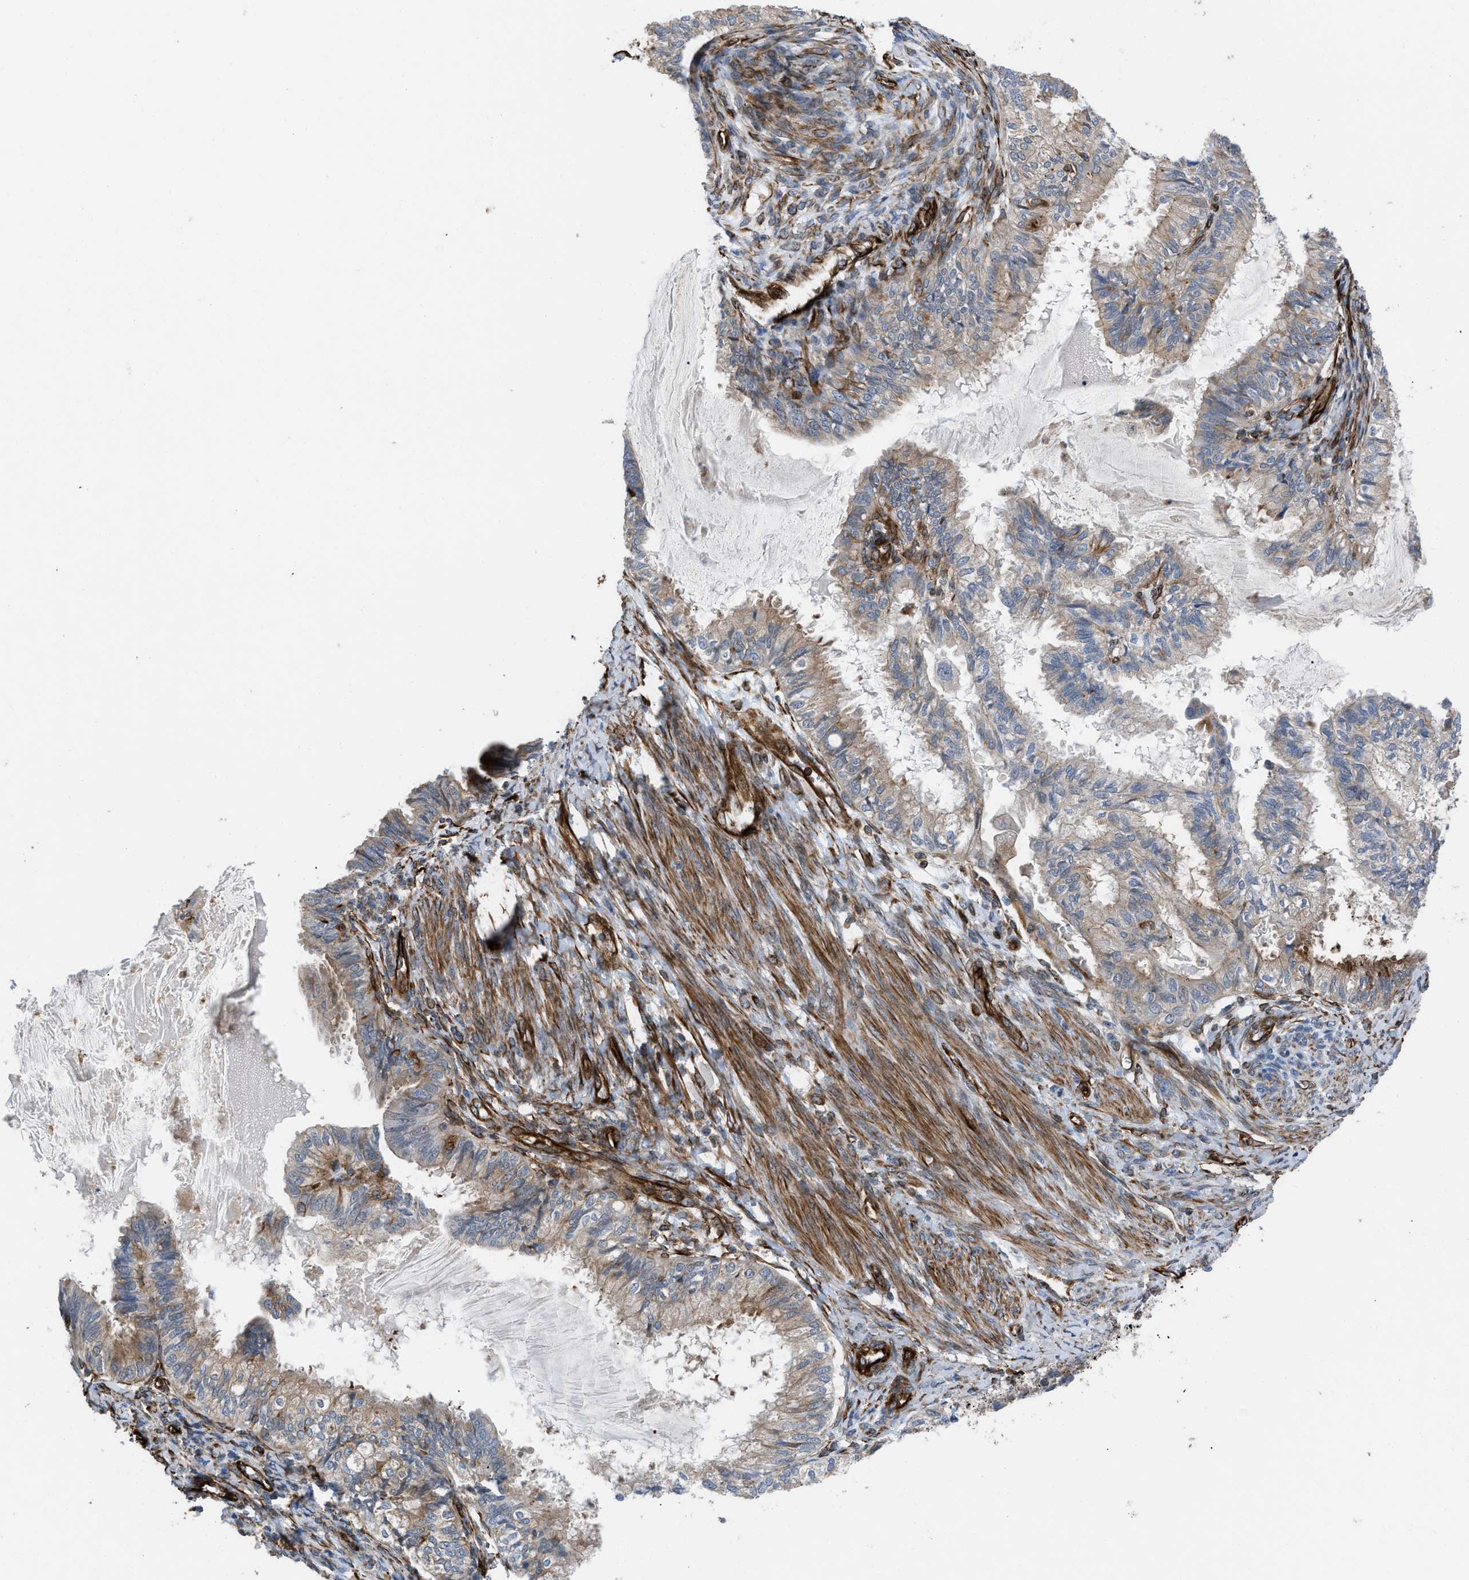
{"staining": {"intensity": "moderate", "quantity": "25%-75%", "location": "cytoplasmic/membranous"}, "tissue": "cervical cancer", "cell_type": "Tumor cells", "image_type": "cancer", "snomed": [{"axis": "morphology", "description": "Normal tissue, NOS"}, {"axis": "morphology", "description": "Adenocarcinoma, NOS"}, {"axis": "topography", "description": "Cervix"}, {"axis": "topography", "description": "Endometrium"}], "caption": "Cervical cancer tissue reveals moderate cytoplasmic/membranous positivity in approximately 25%-75% of tumor cells, visualized by immunohistochemistry. The staining is performed using DAB (3,3'-diaminobenzidine) brown chromogen to label protein expression. The nuclei are counter-stained blue using hematoxylin.", "gene": "PTPRE", "patient": {"sex": "female", "age": 86}}